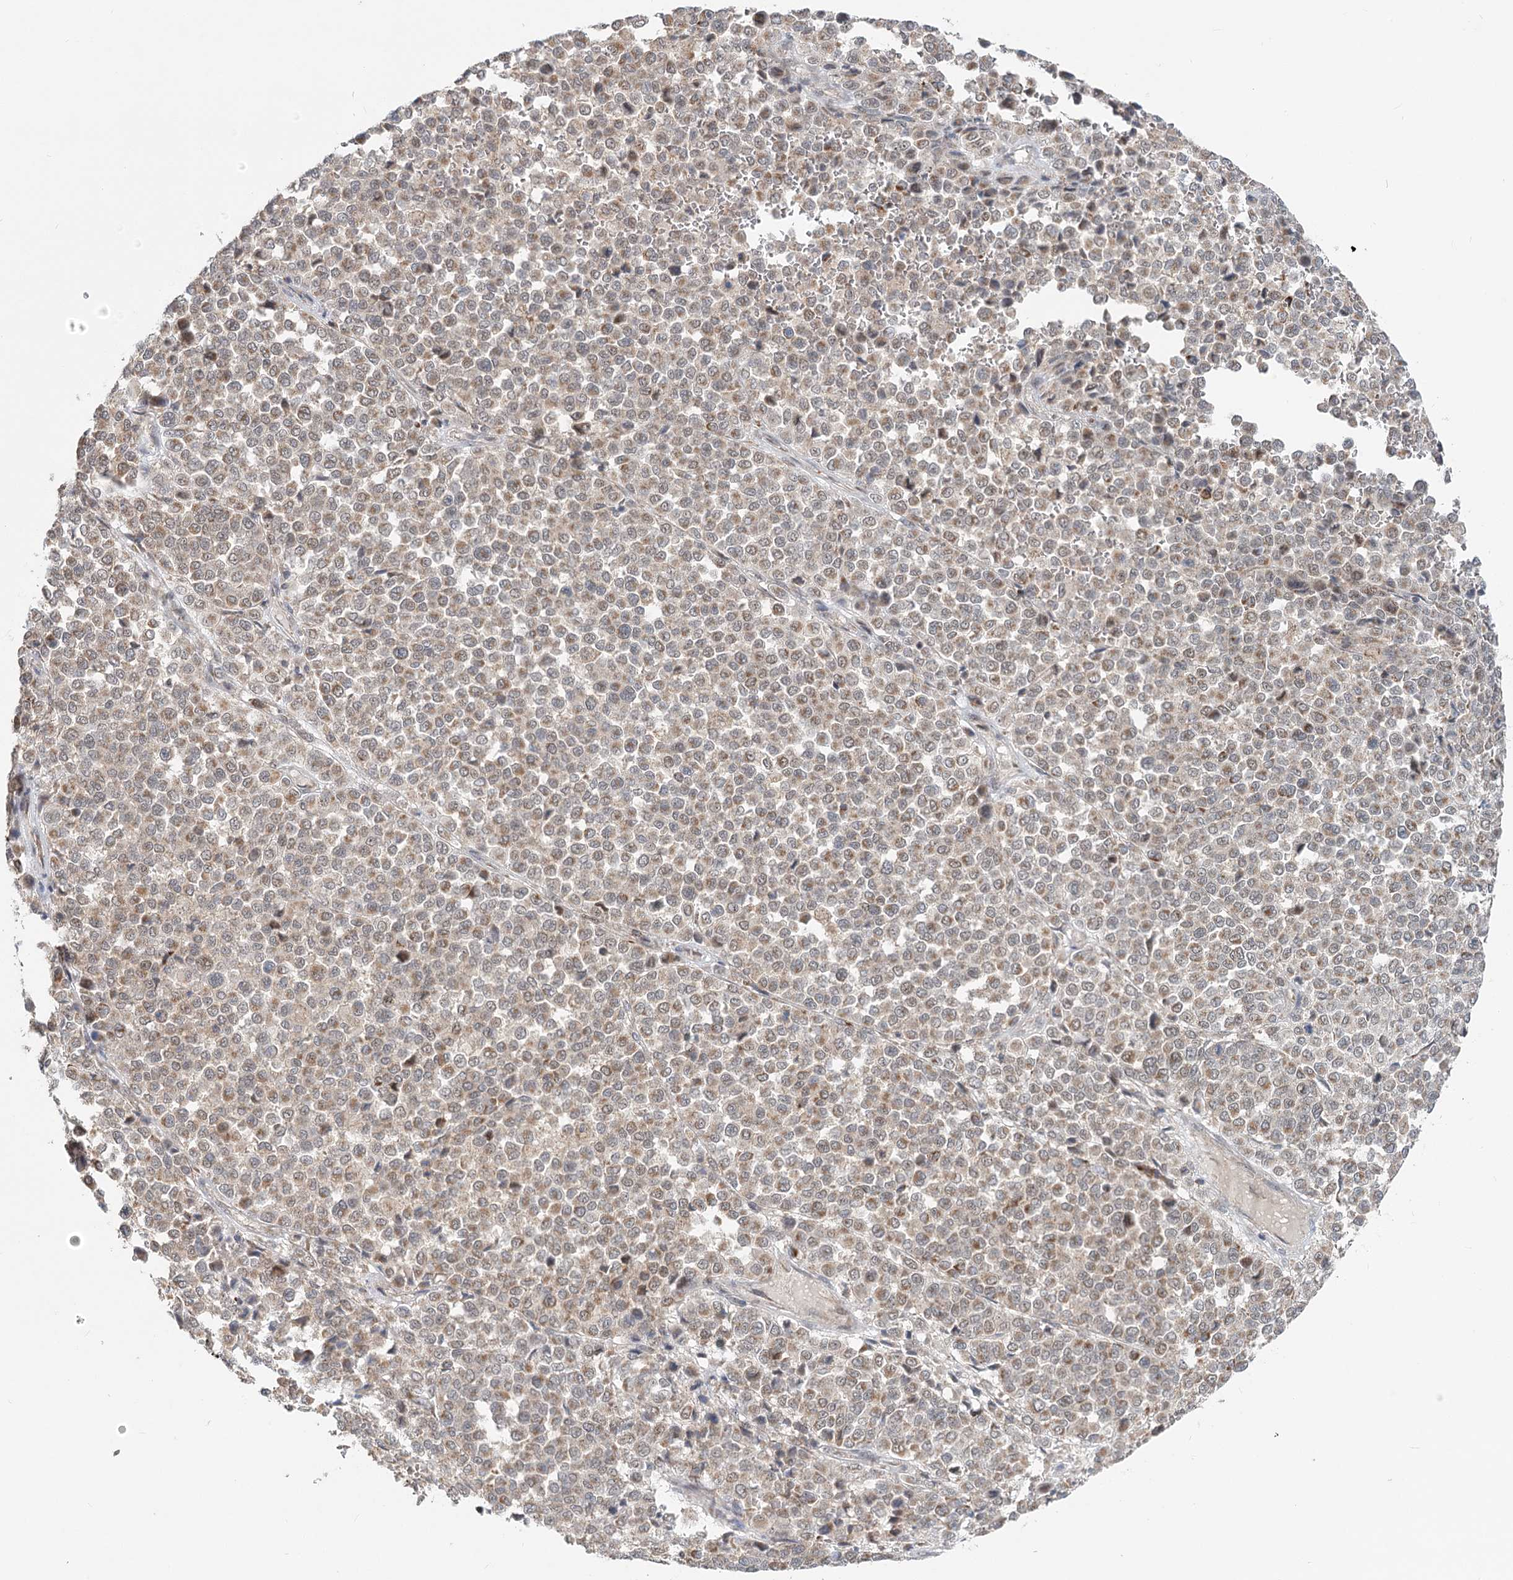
{"staining": {"intensity": "weak", "quantity": "25%-75%", "location": "cytoplasmic/membranous"}, "tissue": "melanoma", "cell_type": "Tumor cells", "image_type": "cancer", "snomed": [{"axis": "morphology", "description": "Malignant melanoma, Metastatic site"}, {"axis": "topography", "description": "Pancreas"}], "caption": "Brown immunohistochemical staining in malignant melanoma (metastatic site) exhibits weak cytoplasmic/membranous positivity in approximately 25%-75% of tumor cells.", "gene": "RTN4IP1", "patient": {"sex": "female", "age": 30}}